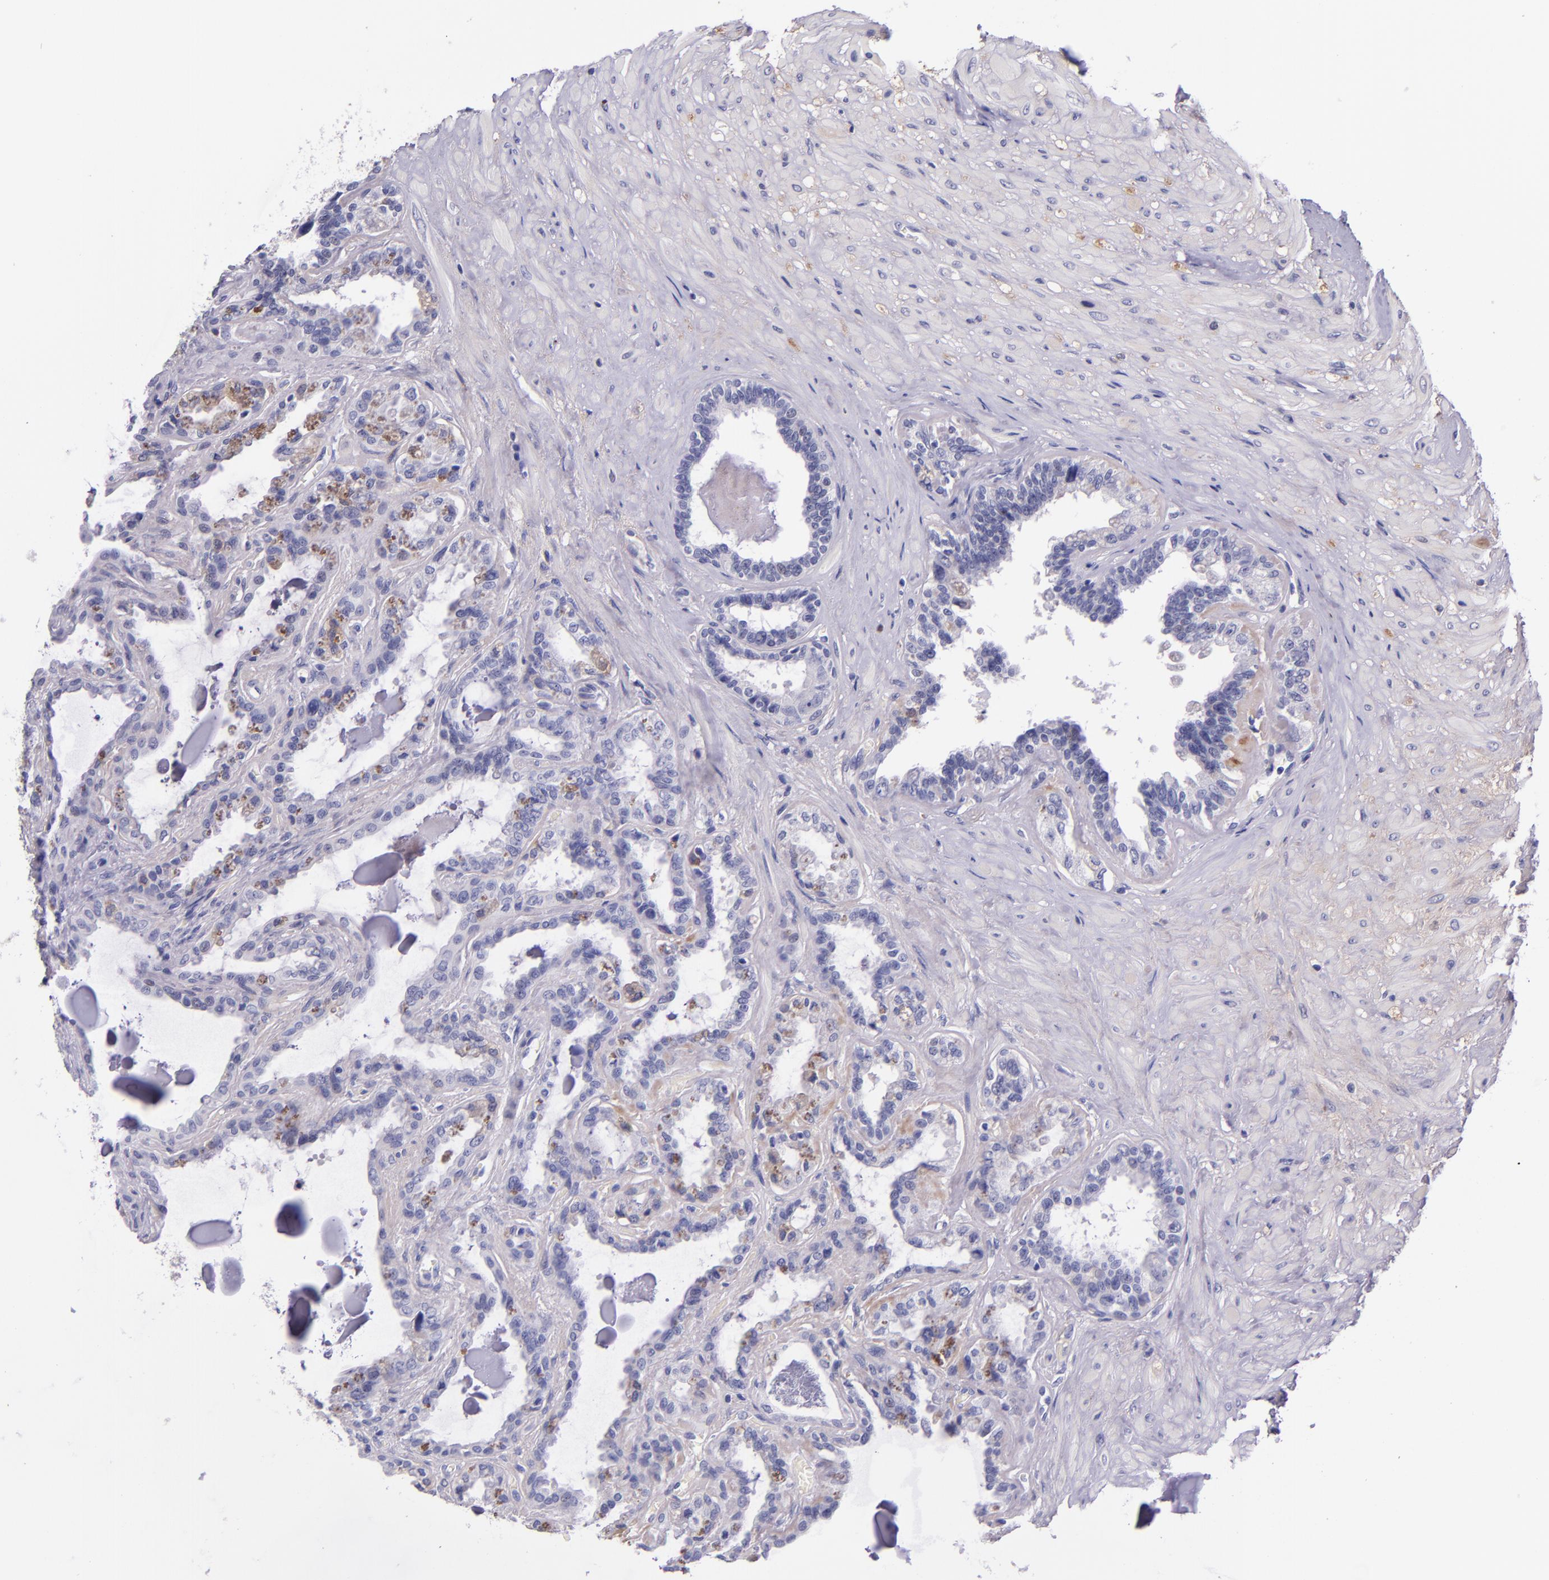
{"staining": {"intensity": "negative", "quantity": "none", "location": "none"}, "tissue": "seminal vesicle", "cell_type": "Glandular cells", "image_type": "normal", "snomed": [{"axis": "morphology", "description": "Normal tissue, NOS"}, {"axis": "morphology", "description": "Inflammation, NOS"}, {"axis": "topography", "description": "Urinary bladder"}, {"axis": "topography", "description": "Prostate"}, {"axis": "topography", "description": "Seminal veicle"}], "caption": "This image is of normal seminal vesicle stained with immunohistochemistry (IHC) to label a protein in brown with the nuclei are counter-stained blue. There is no positivity in glandular cells. (Brightfield microscopy of DAB (3,3'-diaminobenzidine) immunohistochemistry at high magnification).", "gene": "KNG1", "patient": {"sex": "male", "age": 82}}